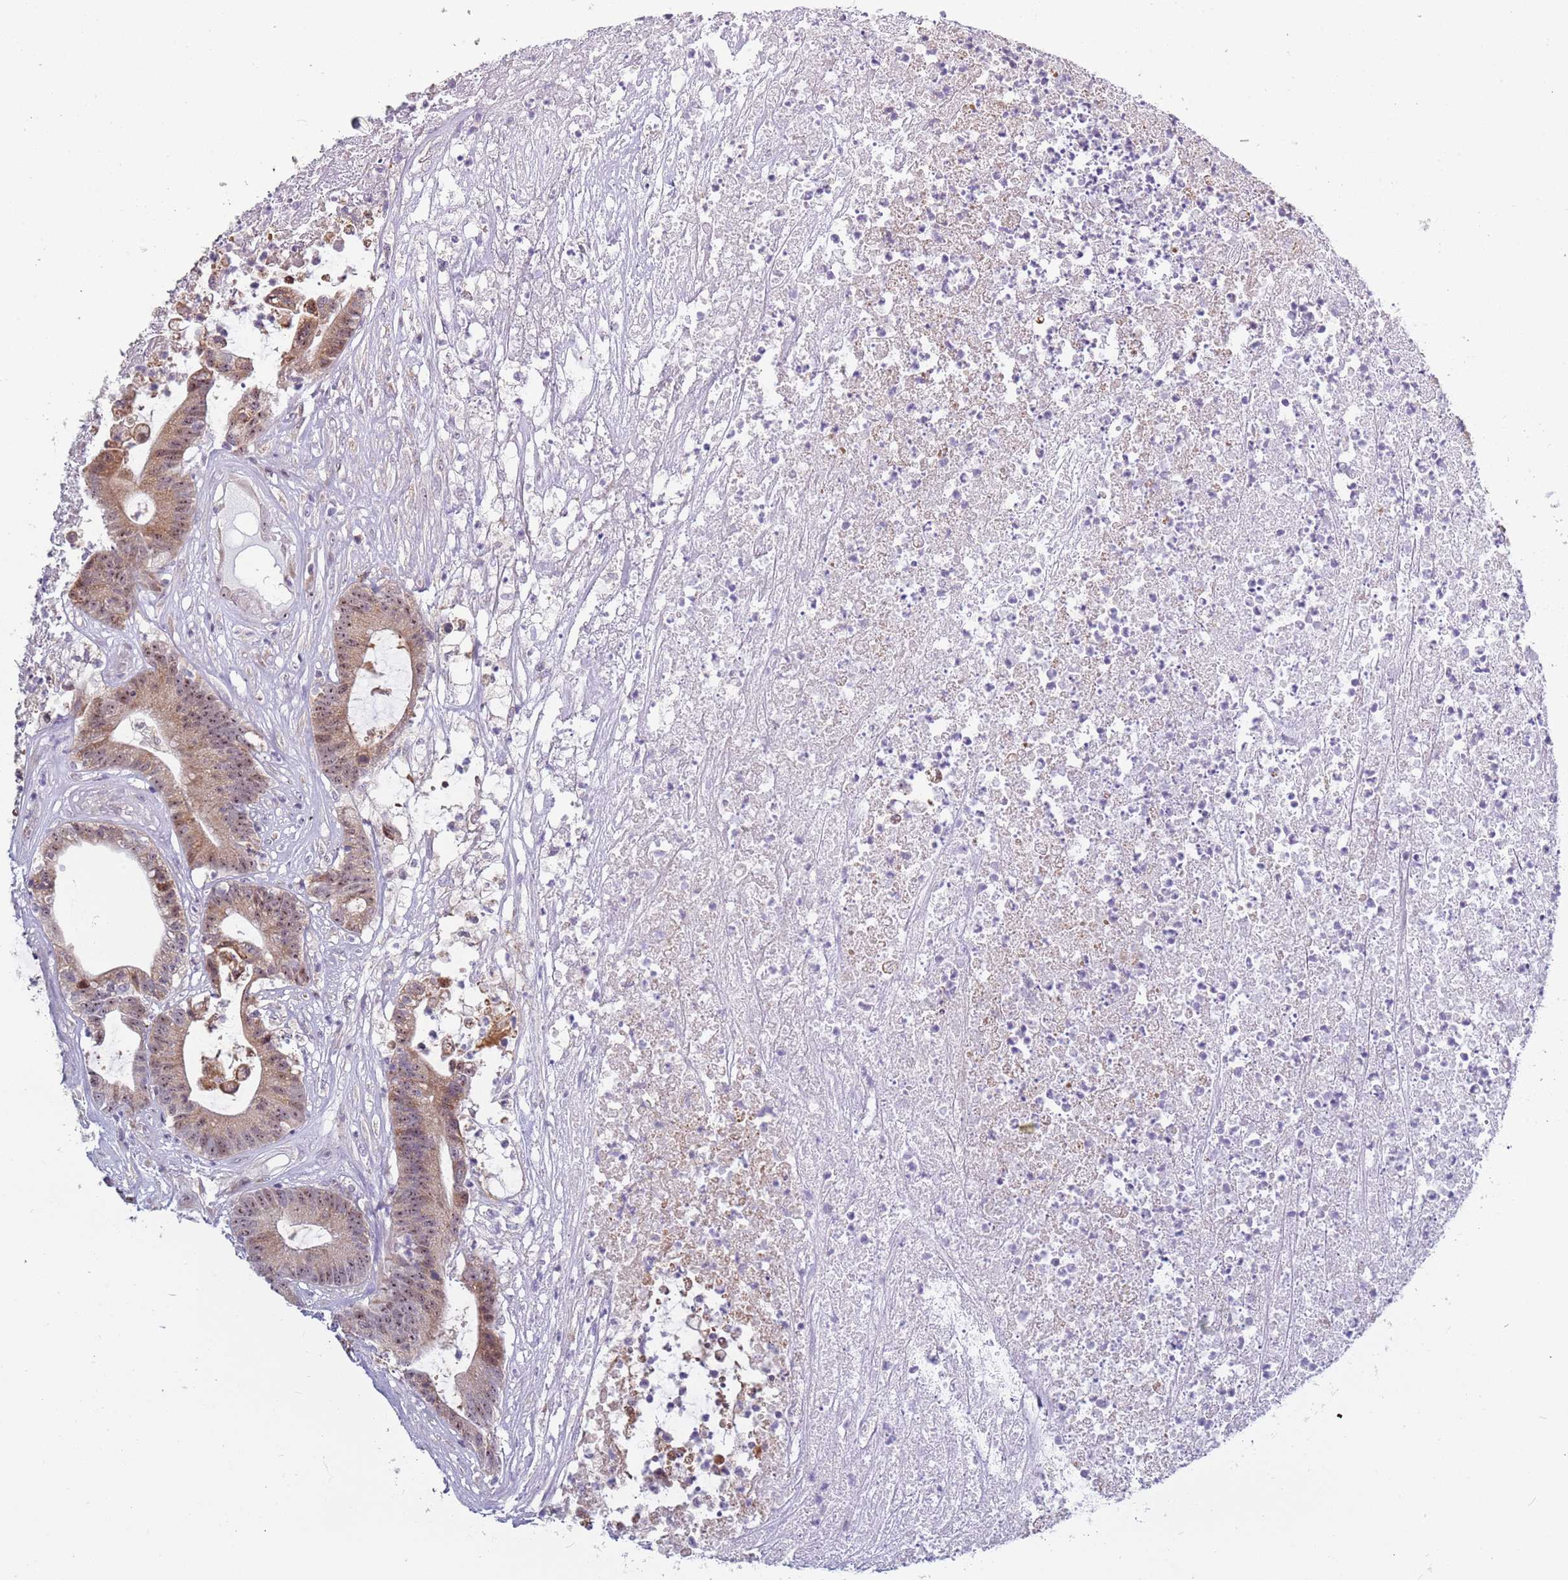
{"staining": {"intensity": "moderate", "quantity": "25%-75%", "location": "cytoplasmic/membranous,nuclear"}, "tissue": "colorectal cancer", "cell_type": "Tumor cells", "image_type": "cancer", "snomed": [{"axis": "morphology", "description": "Adenocarcinoma, NOS"}, {"axis": "topography", "description": "Colon"}], "caption": "Adenocarcinoma (colorectal) tissue shows moderate cytoplasmic/membranous and nuclear staining in about 25%-75% of tumor cells, visualized by immunohistochemistry. (DAB (3,3'-diaminobenzidine) = brown stain, brightfield microscopy at high magnification).", "gene": "UCMA", "patient": {"sex": "female", "age": 84}}